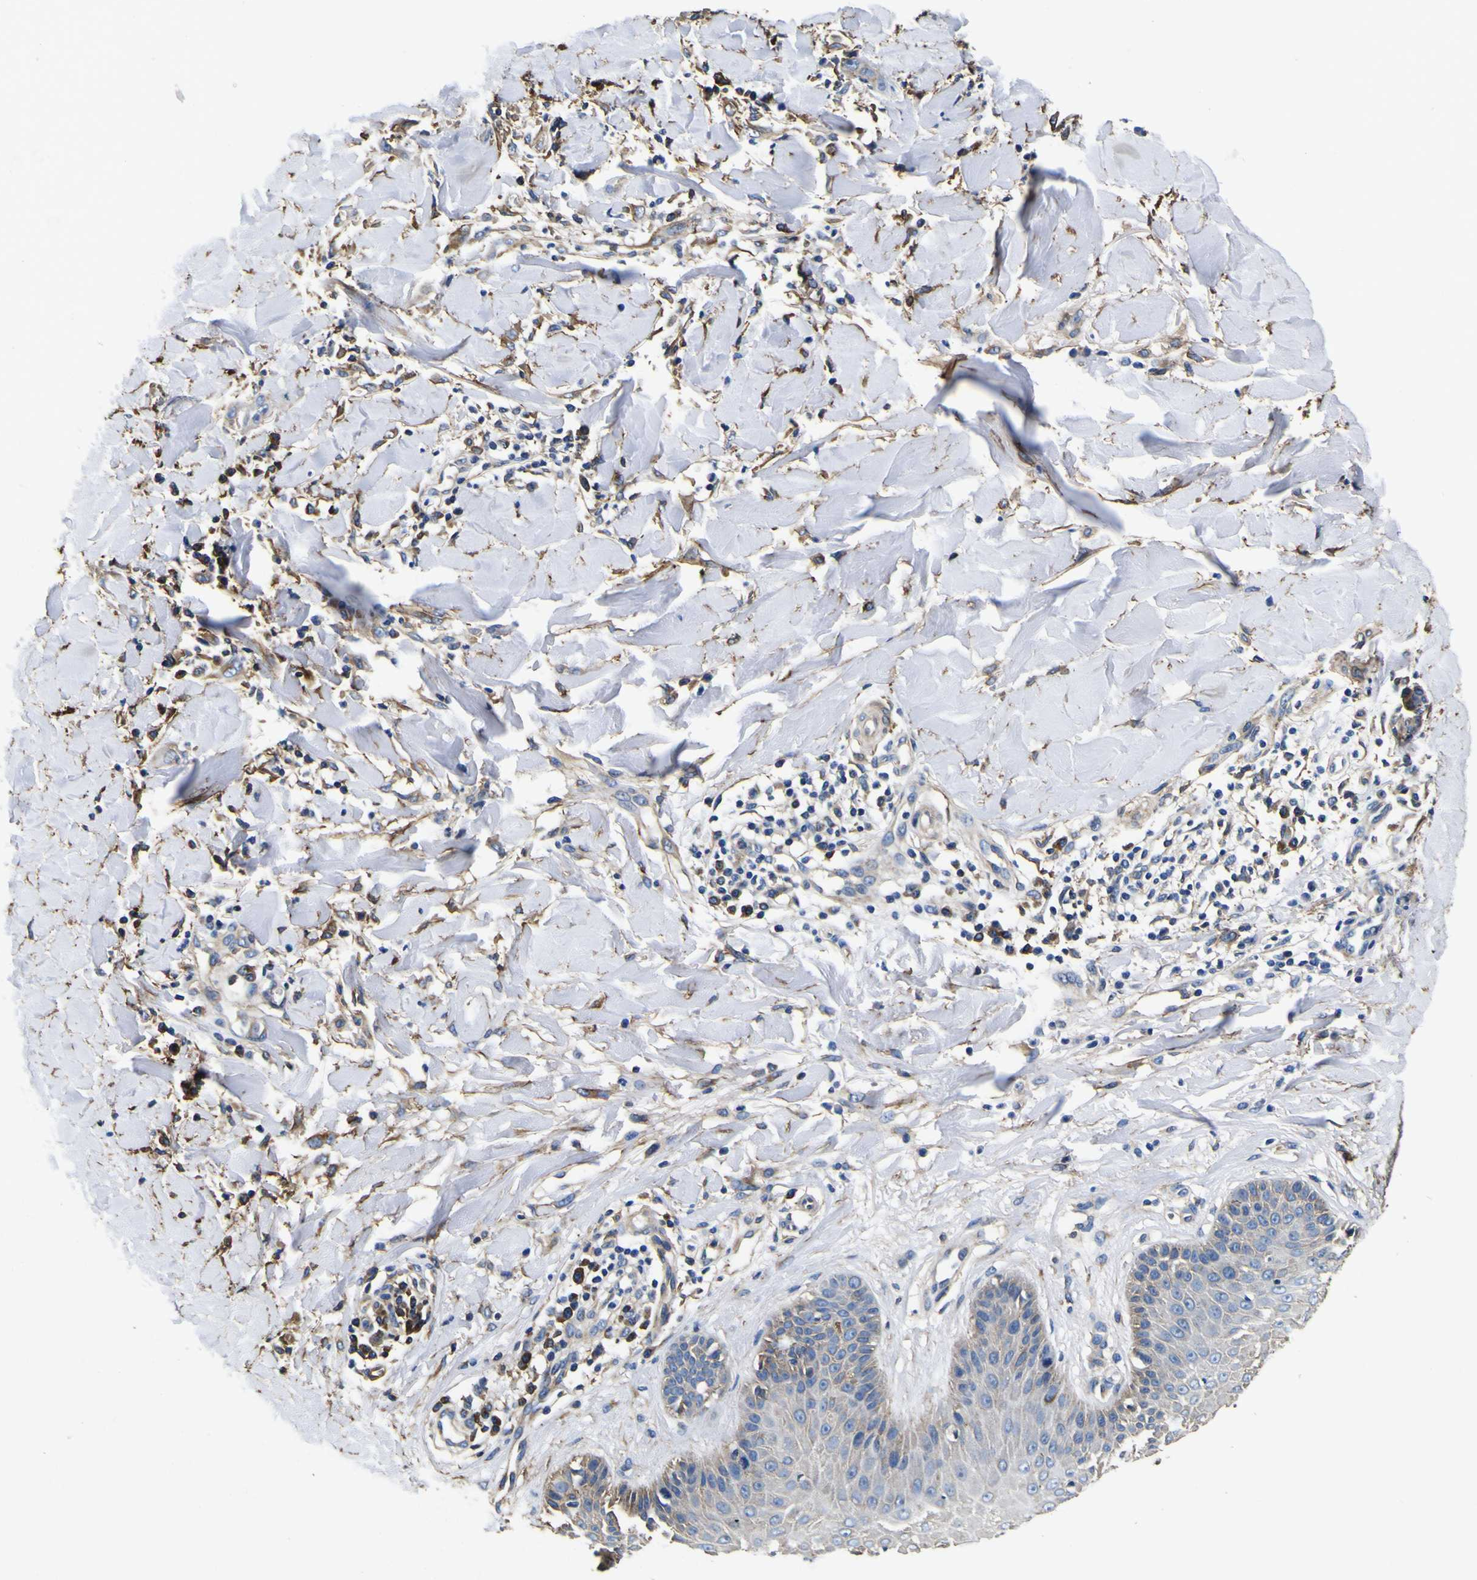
{"staining": {"intensity": "weak", "quantity": ">75%", "location": "cytoplasmic/membranous"}, "tissue": "skin cancer", "cell_type": "Tumor cells", "image_type": "cancer", "snomed": [{"axis": "morphology", "description": "Squamous cell carcinoma, NOS"}, {"axis": "topography", "description": "Skin"}], "caption": "There is low levels of weak cytoplasmic/membranous expression in tumor cells of skin cancer (squamous cell carcinoma), as demonstrated by immunohistochemical staining (brown color).", "gene": "TUBA1B", "patient": {"sex": "male", "age": 24}}